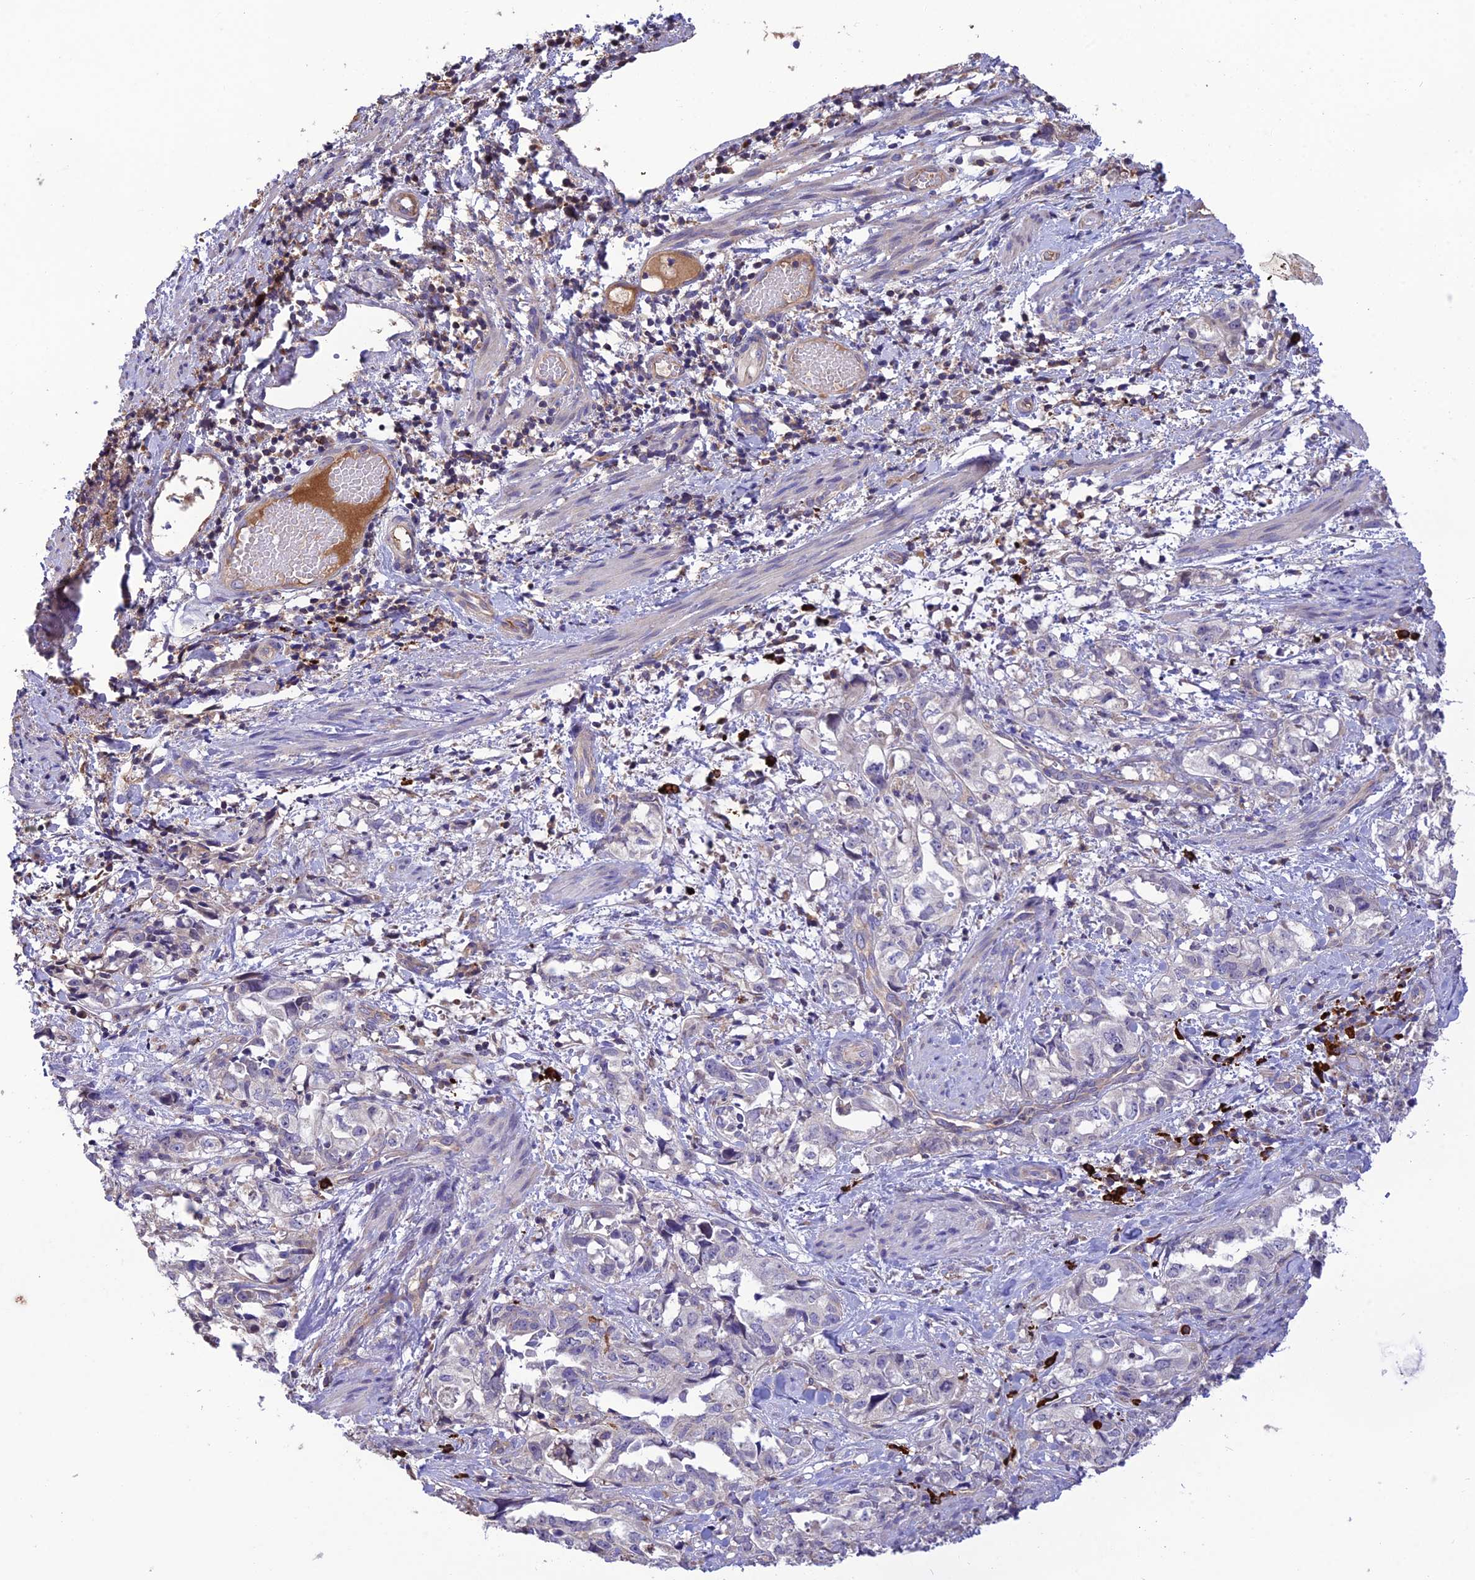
{"staining": {"intensity": "negative", "quantity": "none", "location": "none"}, "tissue": "endometrial cancer", "cell_type": "Tumor cells", "image_type": "cancer", "snomed": [{"axis": "morphology", "description": "Adenocarcinoma, NOS"}, {"axis": "topography", "description": "Endometrium"}], "caption": "A photomicrograph of human endometrial cancer is negative for staining in tumor cells.", "gene": "MIOS", "patient": {"sex": "female", "age": 65}}